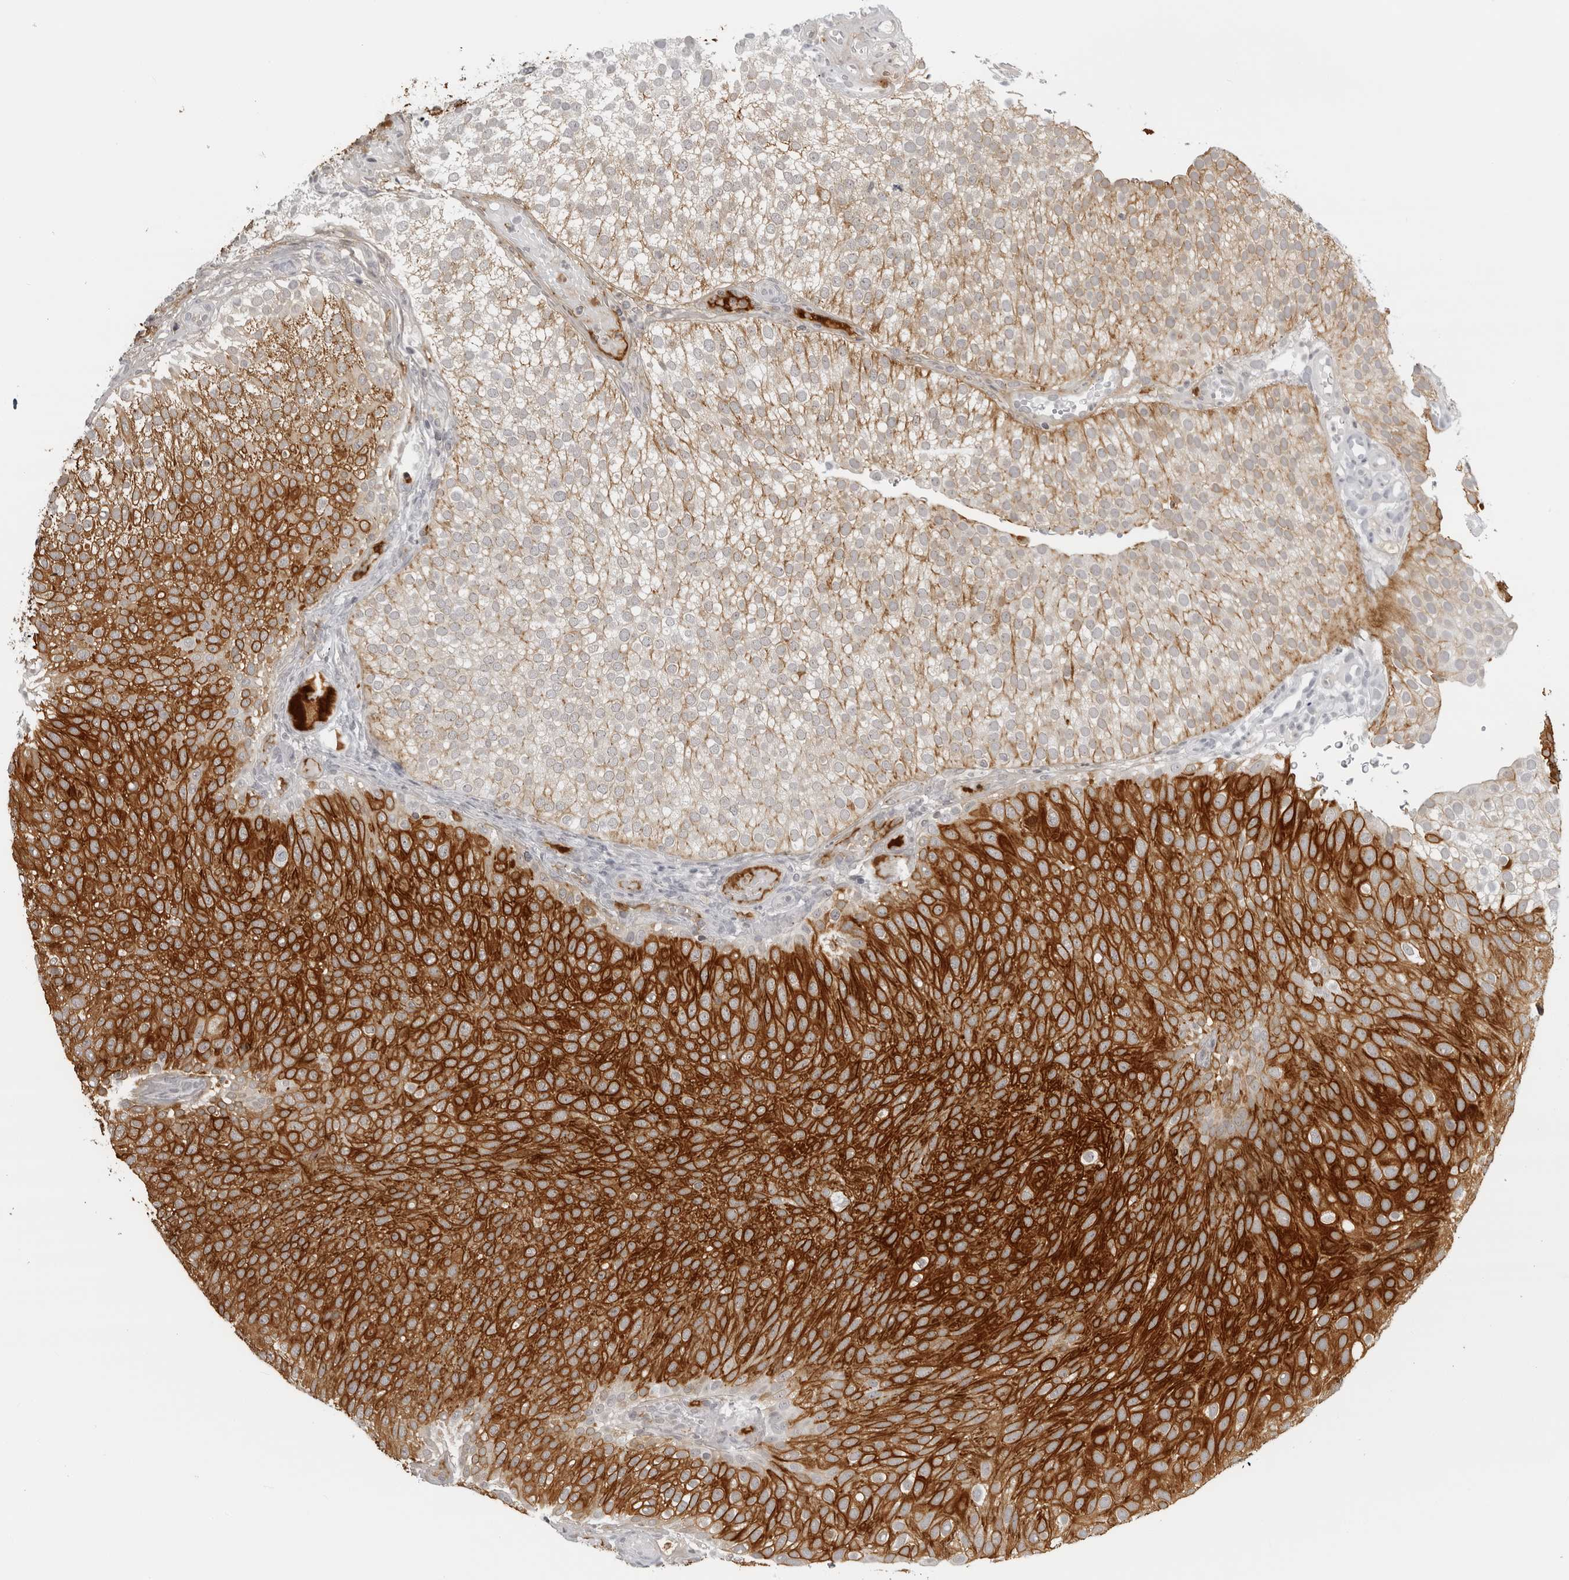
{"staining": {"intensity": "strong", "quantity": "25%-75%", "location": "cytoplasmic/membranous"}, "tissue": "urothelial cancer", "cell_type": "Tumor cells", "image_type": "cancer", "snomed": [{"axis": "morphology", "description": "Urothelial carcinoma, Low grade"}, {"axis": "topography", "description": "Urinary bladder"}], "caption": "A photomicrograph of human urothelial carcinoma (low-grade) stained for a protein exhibits strong cytoplasmic/membranous brown staining in tumor cells.", "gene": "SERPINF2", "patient": {"sex": "male", "age": 78}}